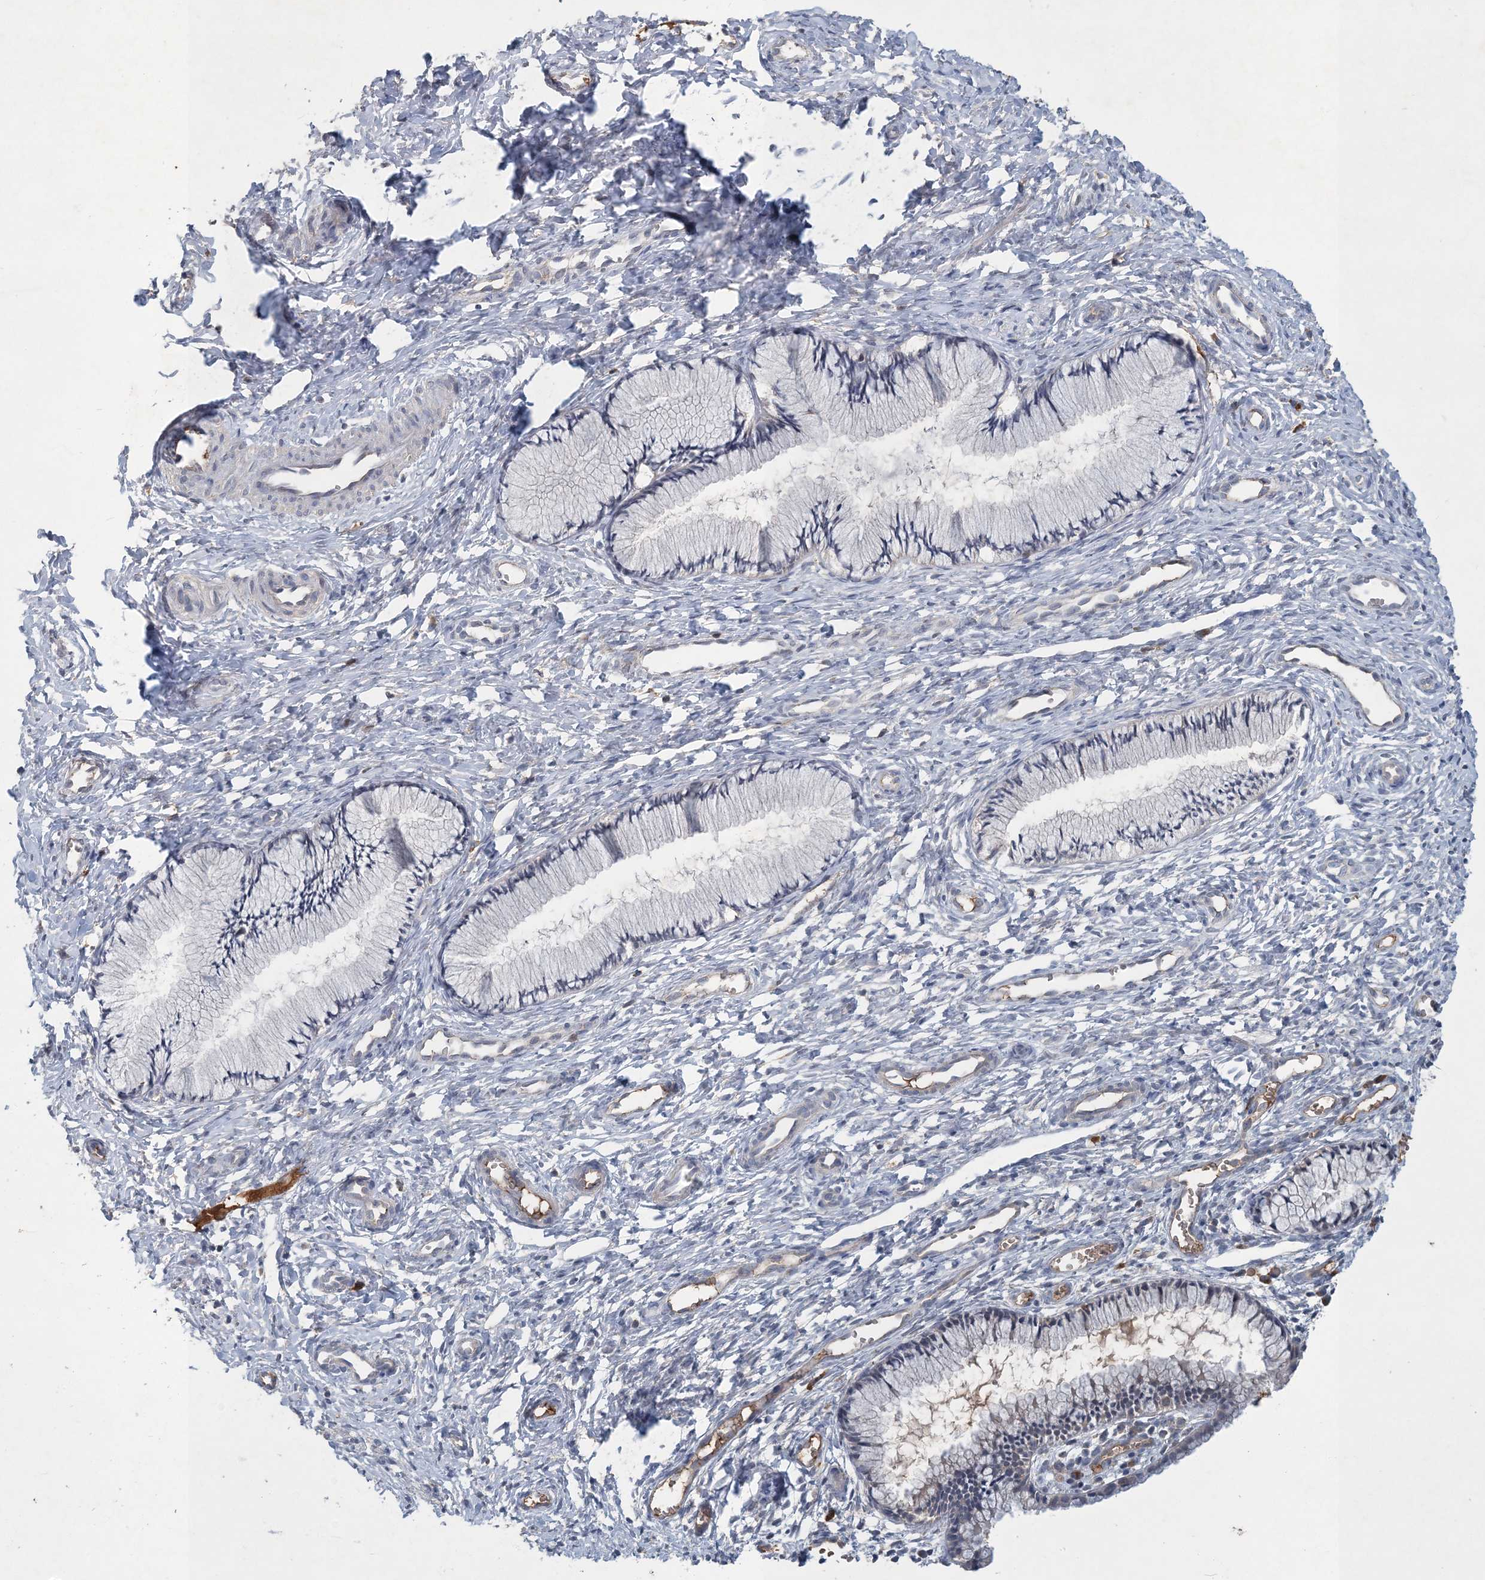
{"staining": {"intensity": "negative", "quantity": "none", "location": "none"}, "tissue": "cervix", "cell_type": "Glandular cells", "image_type": "normal", "snomed": [{"axis": "morphology", "description": "Normal tissue, NOS"}, {"axis": "topography", "description": "Cervix"}], "caption": "An immunohistochemistry photomicrograph of normal cervix is shown. There is no staining in glandular cells of cervix.", "gene": "RNF25", "patient": {"sex": "female", "age": 27}}